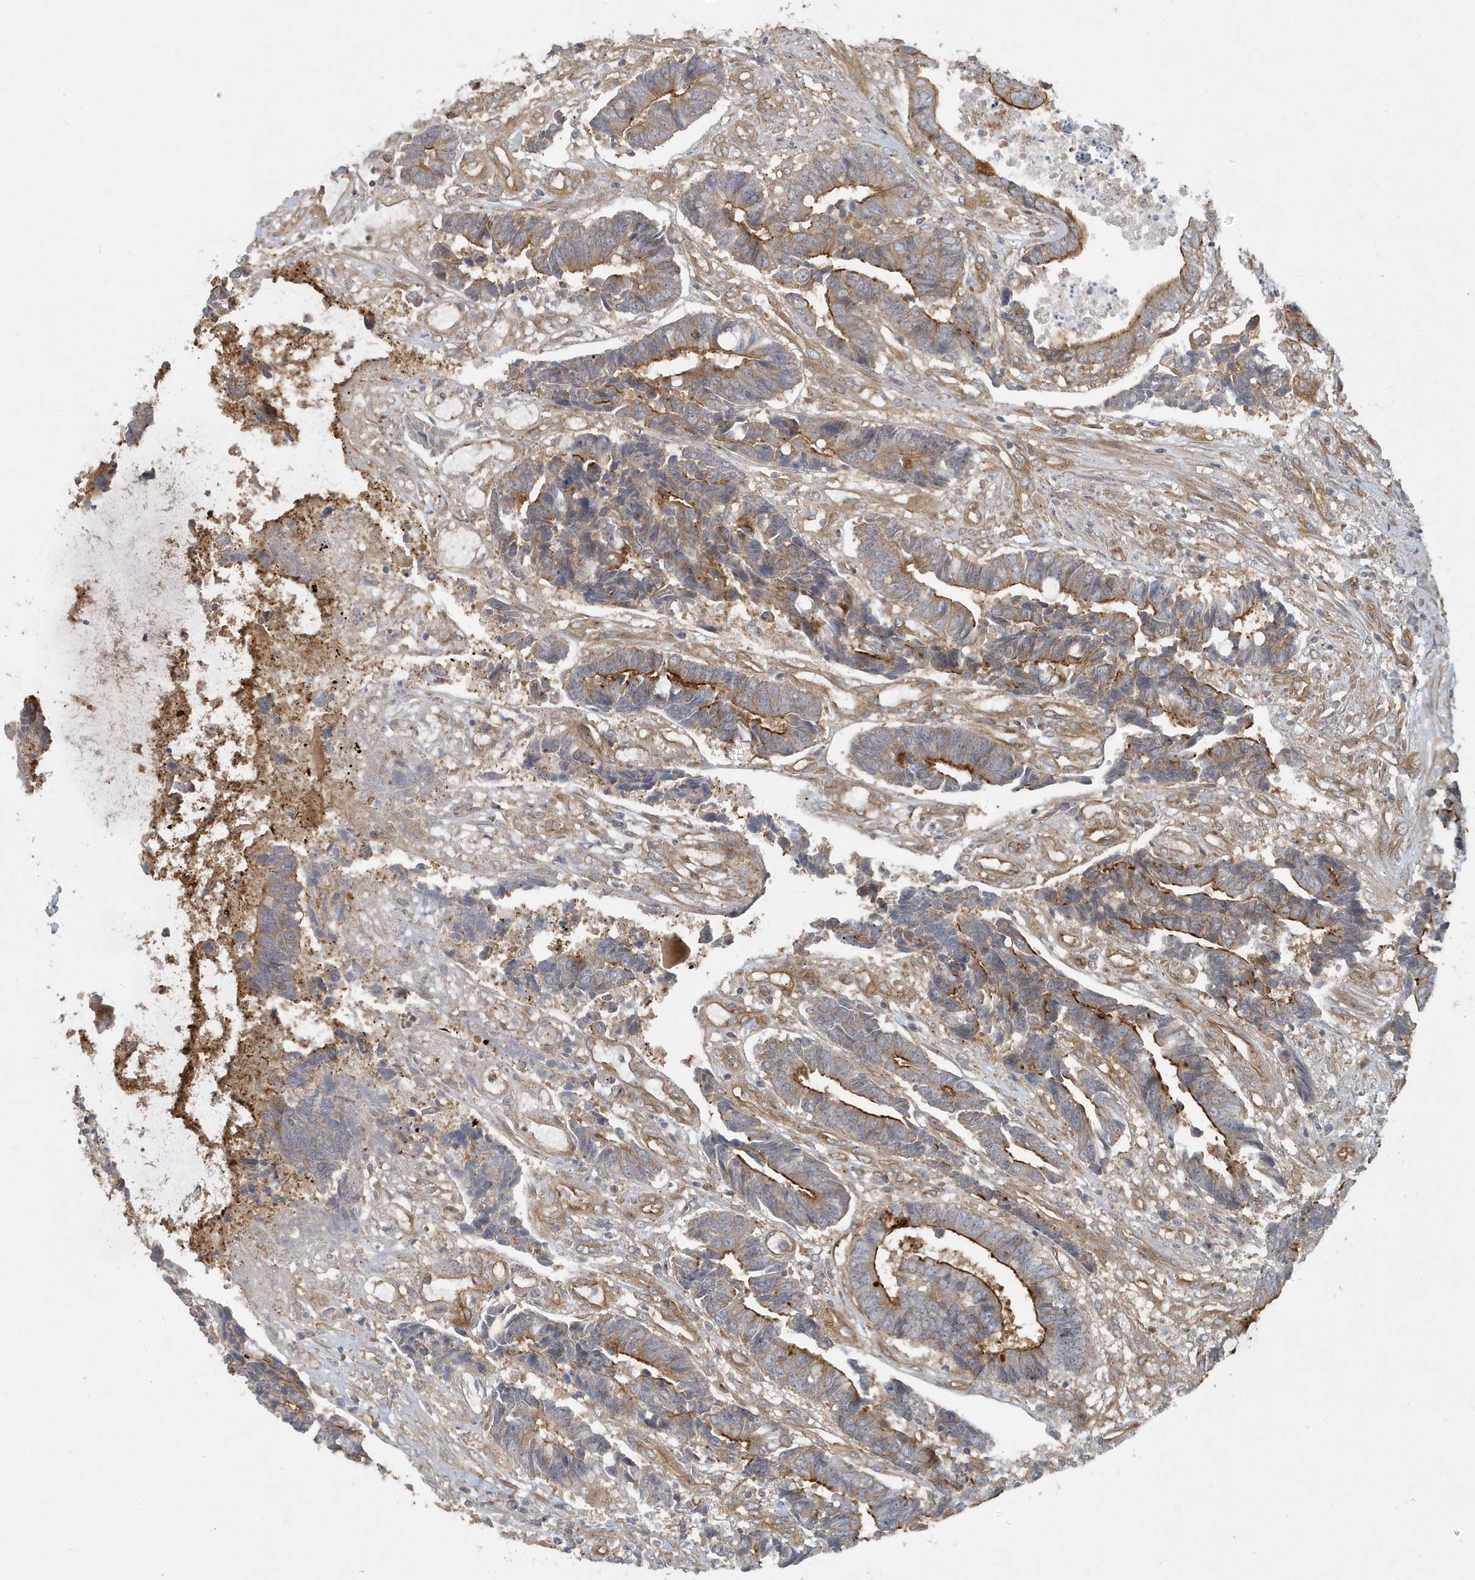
{"staining": {"intensity": "moderate", "quantity": ">75%", "location": "cytoplasmic/membranous"}, "tissue": "colorectal cancer", "cell_type": "Tumor cells", "image_type": "cancer", "snomed": [{"axis": "morphology", "description": "Adenocarcinoma, NOS"}, {"axis": "topography", "description": "Rectum"}], "caption": "A histopathology image of colorectal adenocarcinoma stained for a protein demonstrates moderate cytoplasmic/membranous brown staining in tumor cells.", "gene": "ATP23", "patient": {"sex": "male", "age": 84}}